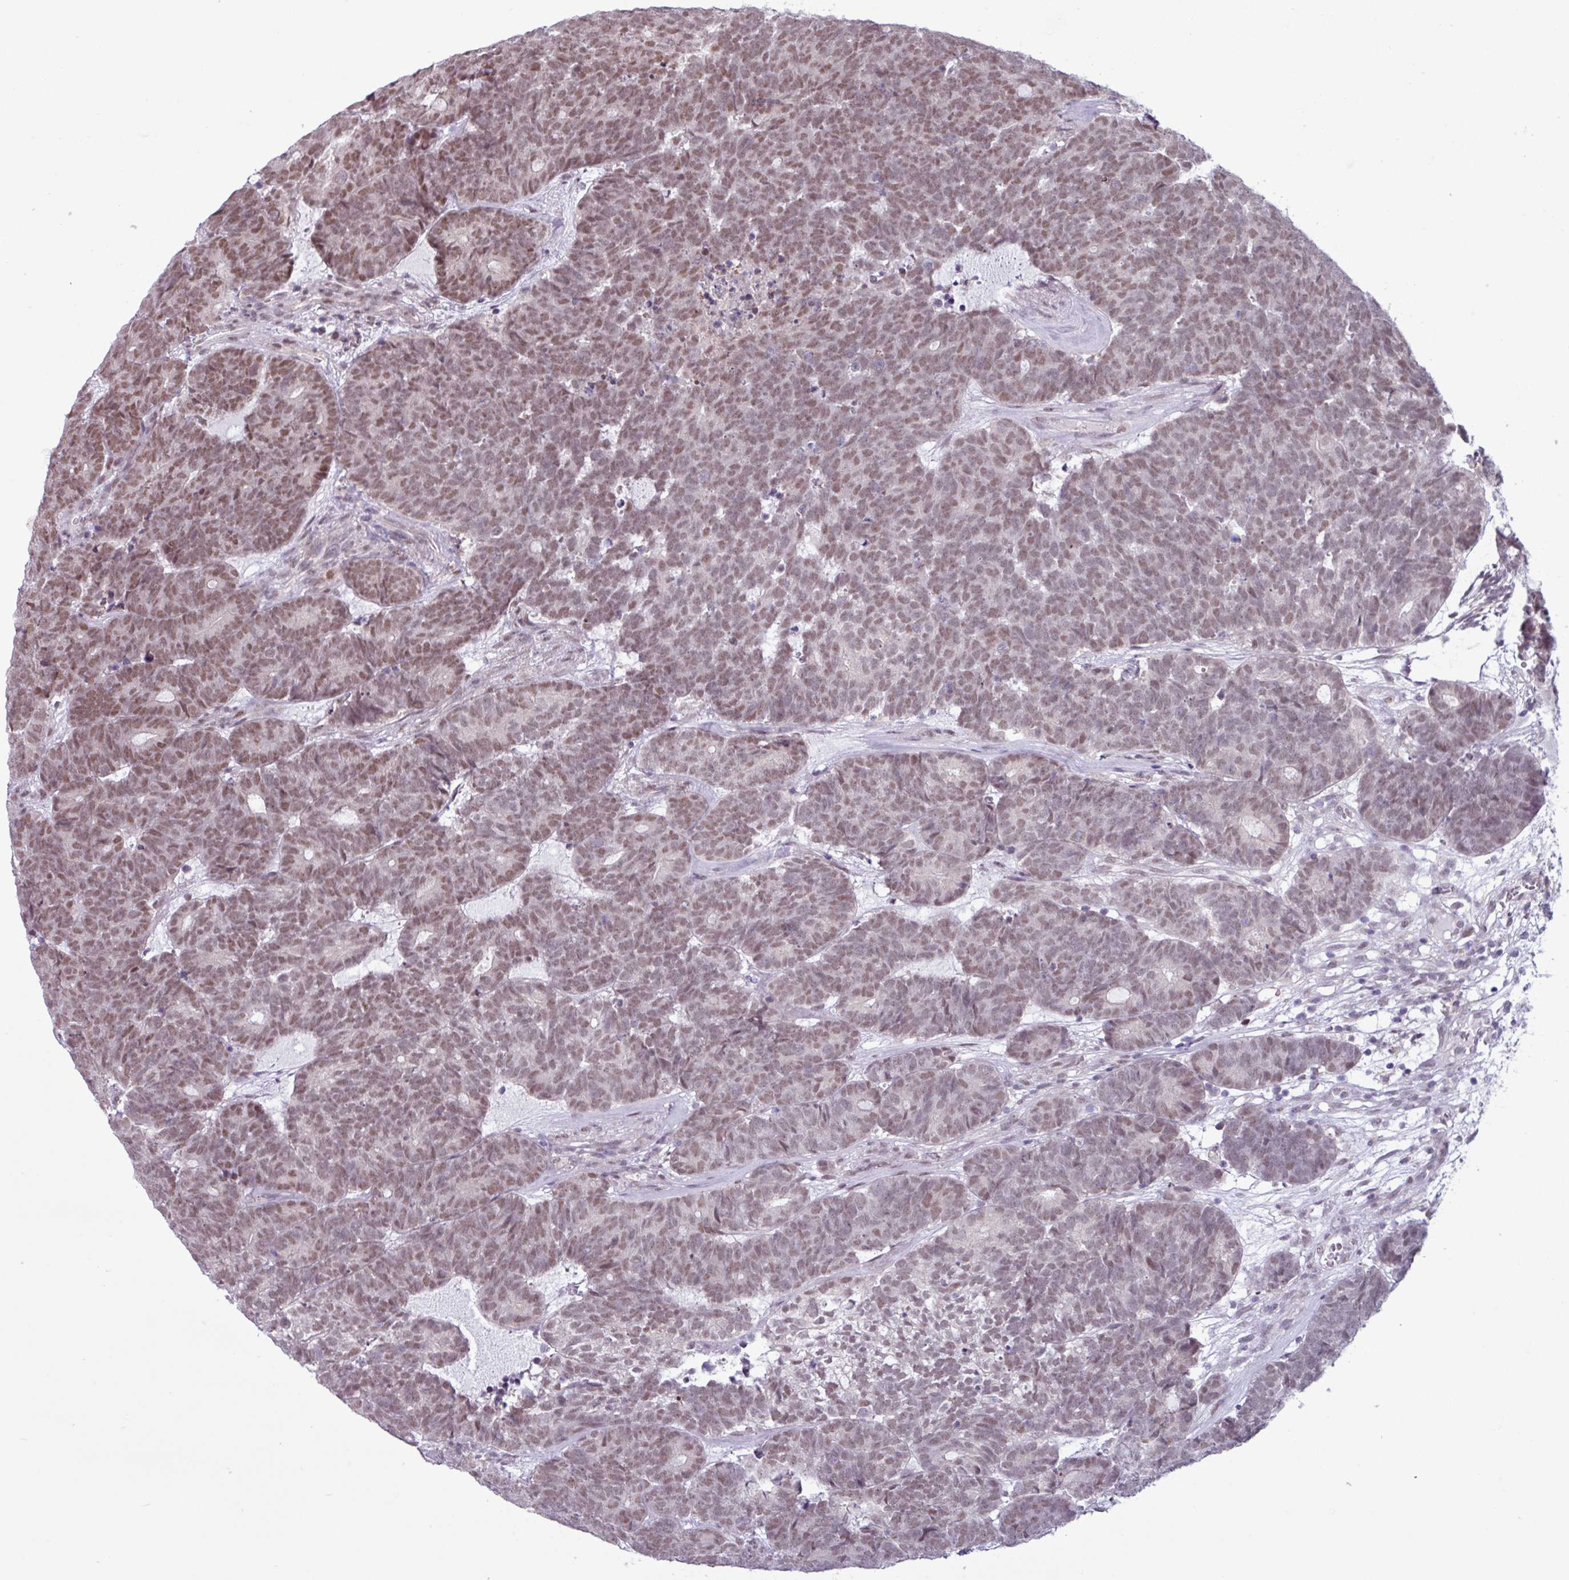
{"staining": {"intensity": "moderate", "quantity": ">75%", "location": "nuclear"}, "tissue": "head and neck cancer", "cell_type": "Tumor cells", "image_type": "cancer", "snomed": [{"axis": "morphology", "description": "Adenocarcinoma, NOS"}, {"axis": "topography", "description": "Head-Neck"}], "caption": "Human head and neck adenocarcinoma stained with a protein marker exhibits moderate staining in tumor cells.", "gene": "NOTCH2", "patient": {"sex": "female", "age": 81}}